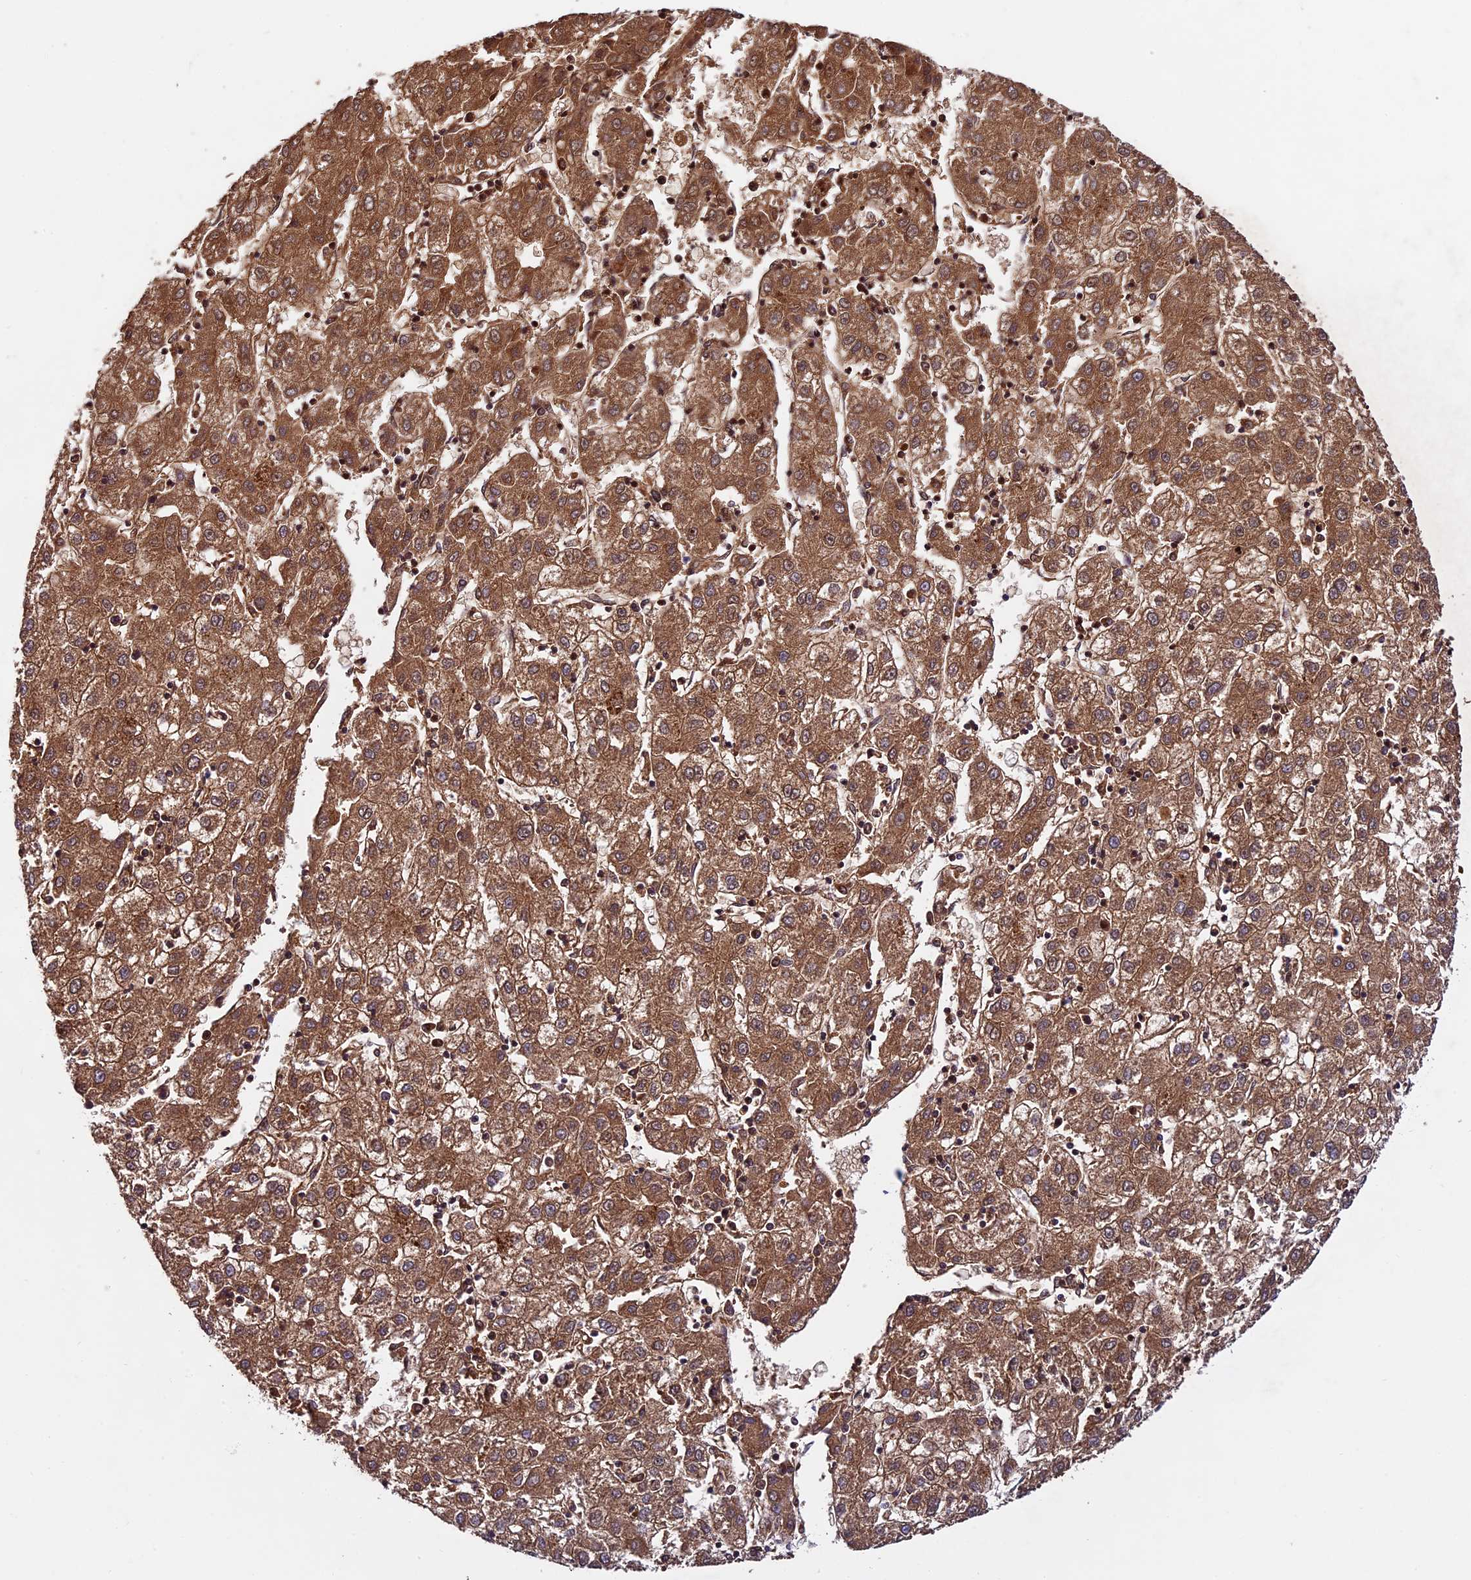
{"staining": {"intensity": "moderate", "quantity": ">75%", "location": "cytoplasmic/membranous"}, "tissue": "liver cancer", "cell_type": "Tumor cells", "image_type": "cancer", "snomed": [{"axis": "morphology", "description": "Carcinoma, Hepatocellular, NOS"}, {"axis": "topography", "description": "Liver"}], "caption": "Protein expression analysis of human liver cancer reveals moderate cytoplasmic/membranous positivity in about >75% of tumor cells.", "gene": "CILP2", "patient": {"sex": "male", "age": 72}}